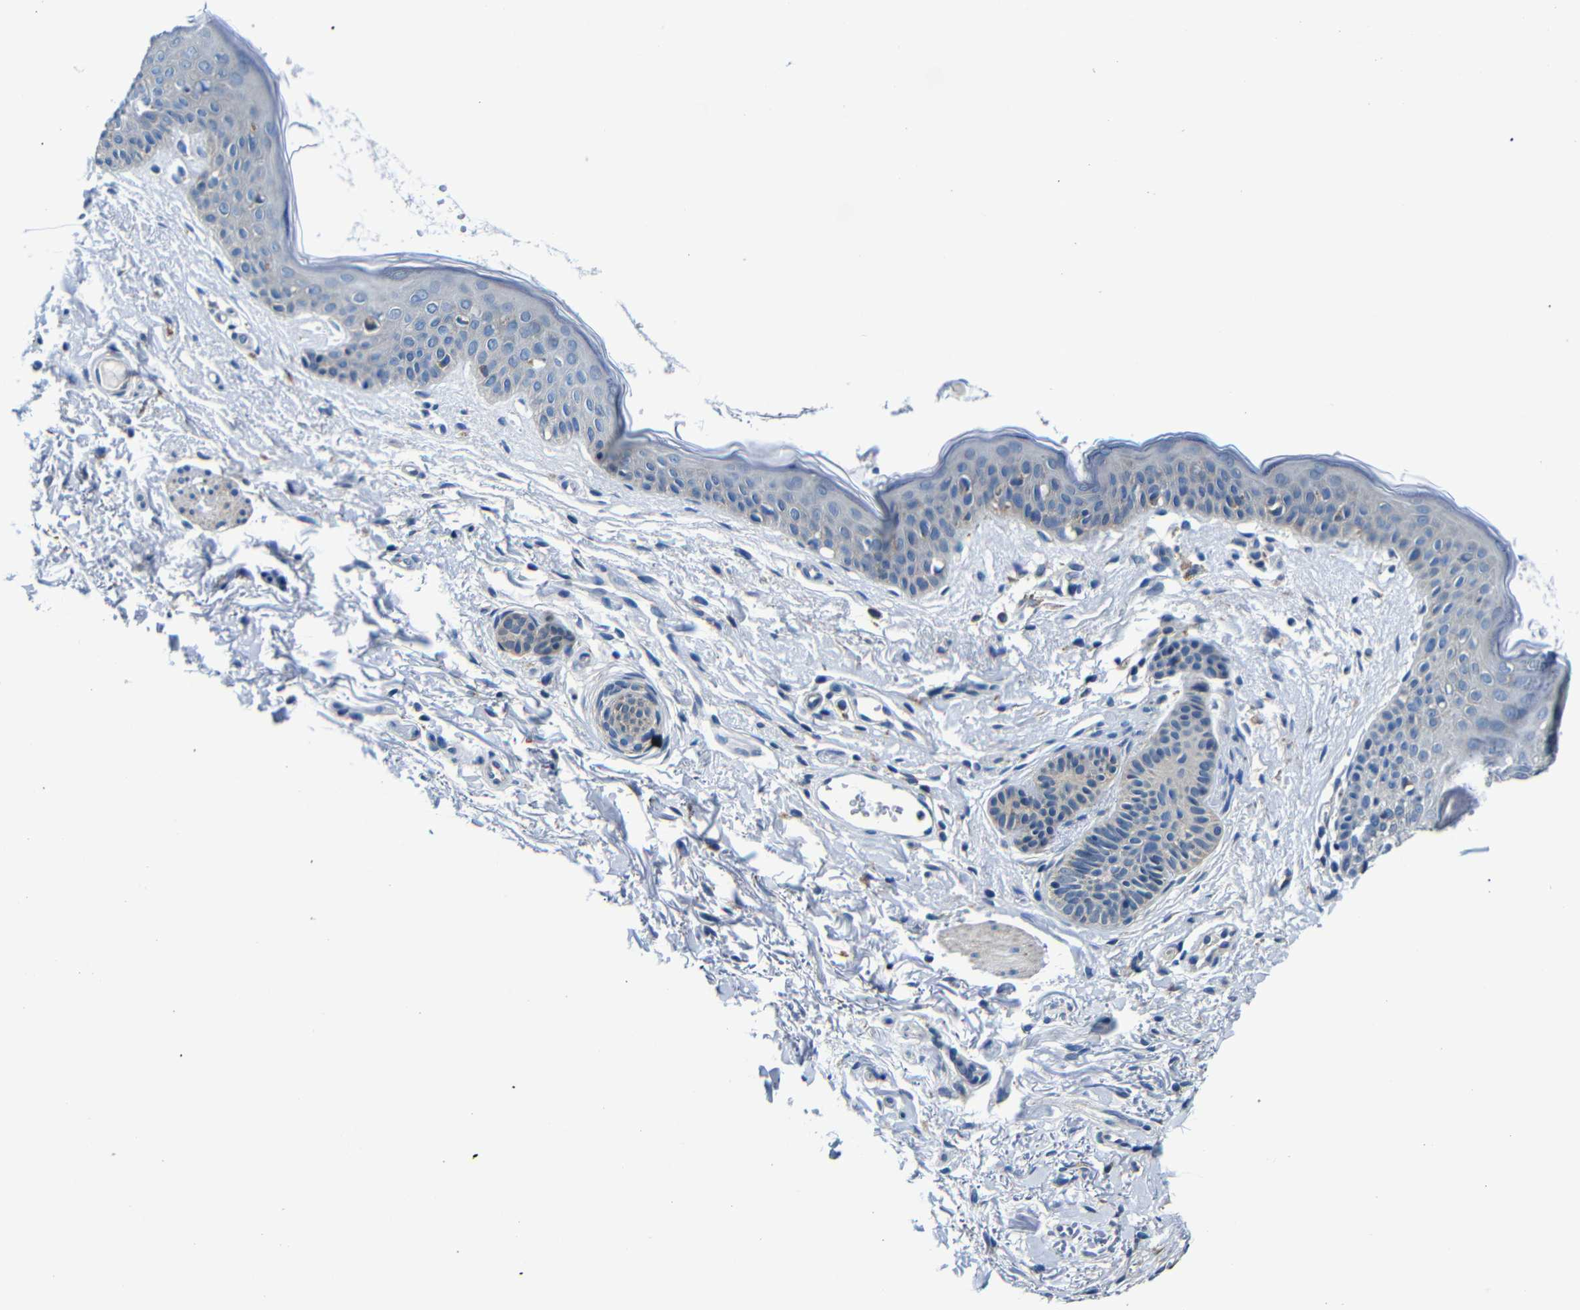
{"staining": {"intensity": "negative", "quantity": "none", "location": "none"}, "tissue": "skin cancer", "cell_type": "Tumor cells", "image_type": "cancer", "snomed": [{"axis": "morphology", "description": "Normal tissue, NOS"}, {"axis": "morphology", "description": "Basal cell carcinoma"}, {"axis": "topography", "description": "Skin"}], "caption": "A photomicrograph of human skin basal cell carcinoma is negative for staining in tumor cells.", "gene": "FKBP14", "patient": {"sex": "female", "age": 84}}